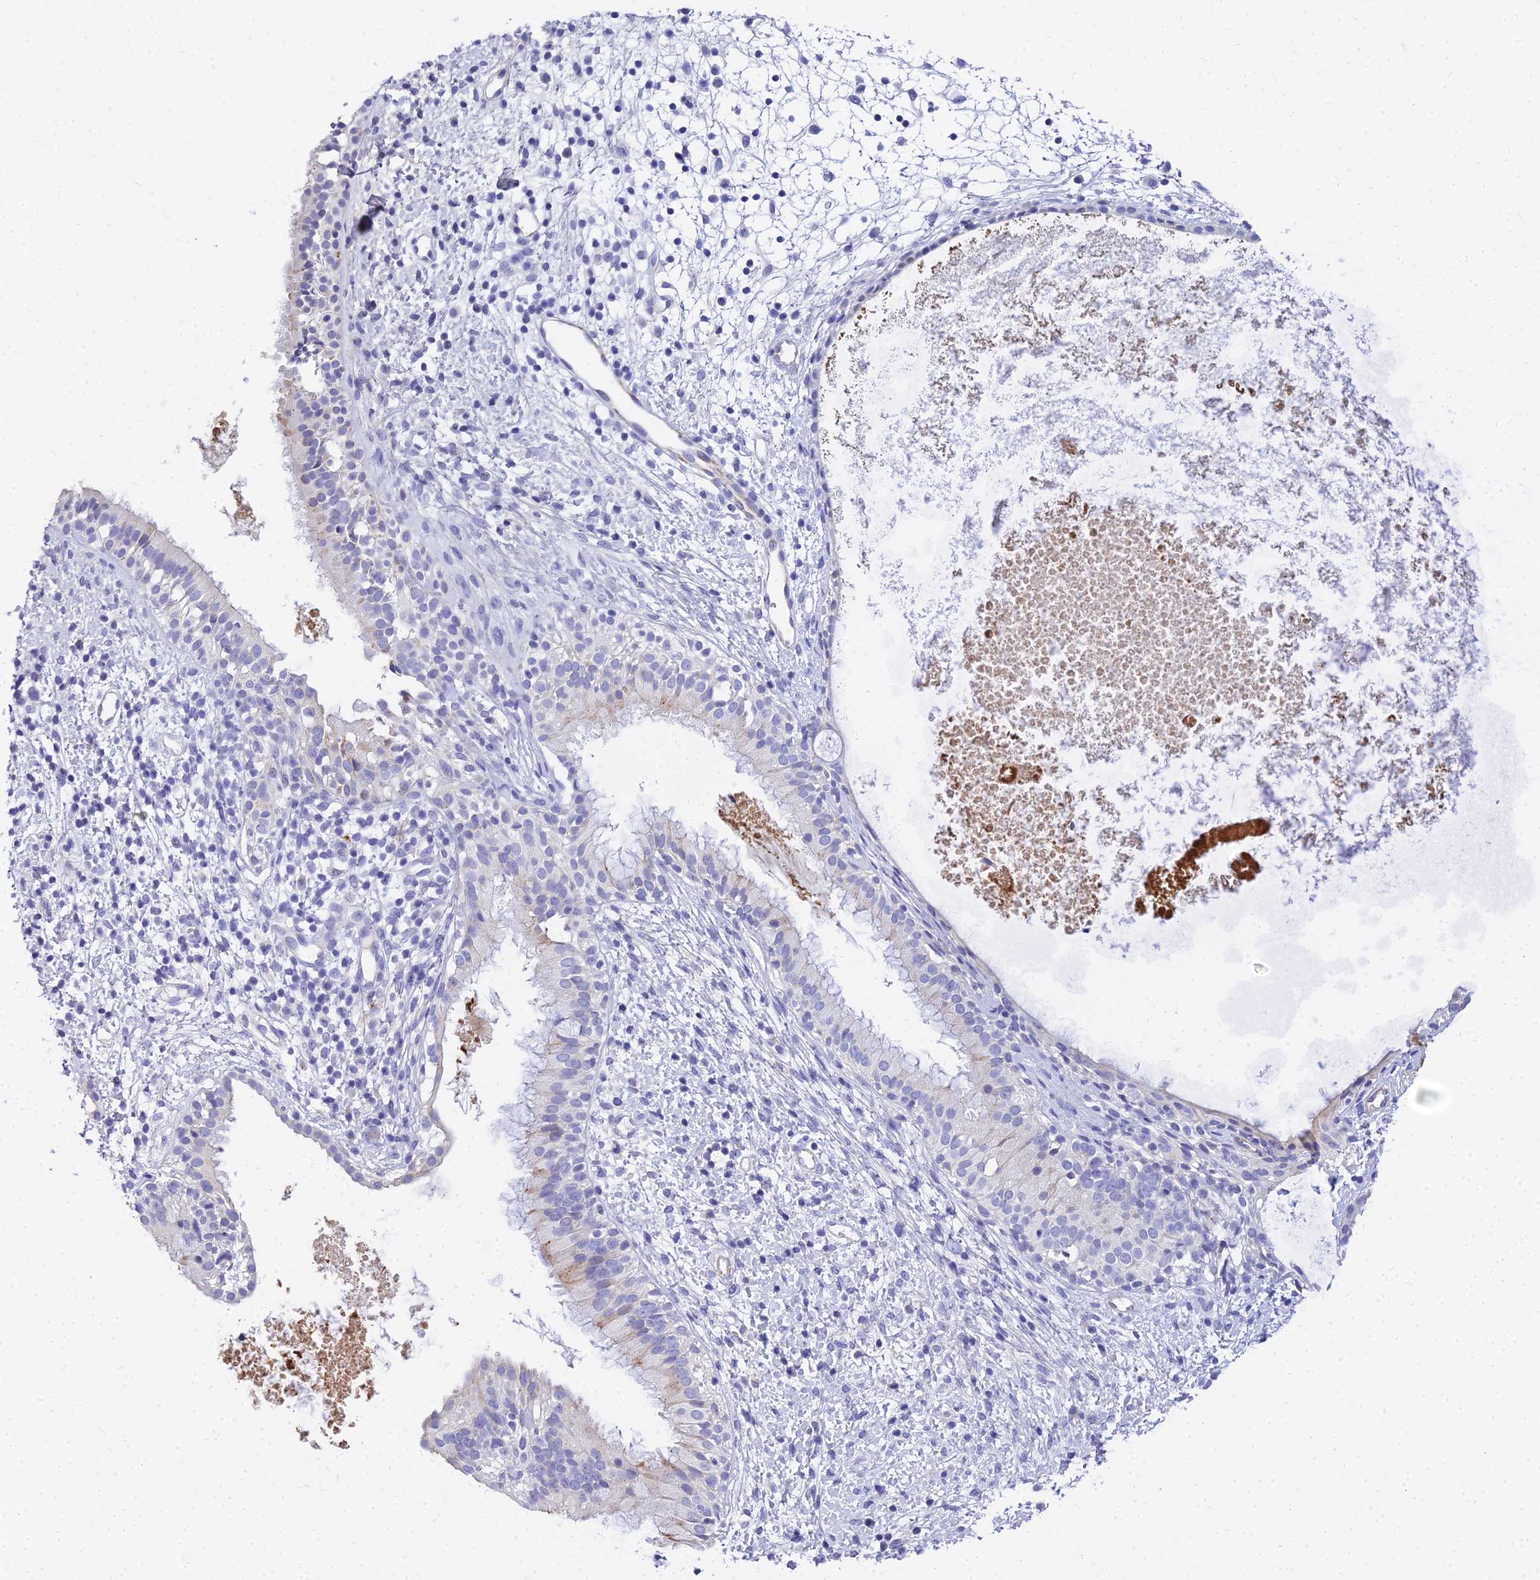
{"staining": {"intensity": "weak", "quantity": "<25%", "location": "cytoplasmic/membranous"}, "tissue": "nasopharynx", "cell_type": "Respiratory epithelial cells", "image_type": "normal", "snomed": [{"axis": "morphology", "description": "Normal tissue, NOS"}, {"axis": "topography", "description": "Nasopharynx"}], "caption": "DAB (3,3'-diaminobenzidine) immunohistochemical staining of unremarkable nasopharynx exhibits no significant positivity in respiratory epithelial cells.", "gene": "VWC2L", "patient": {"sex": "male", "age": 22}}